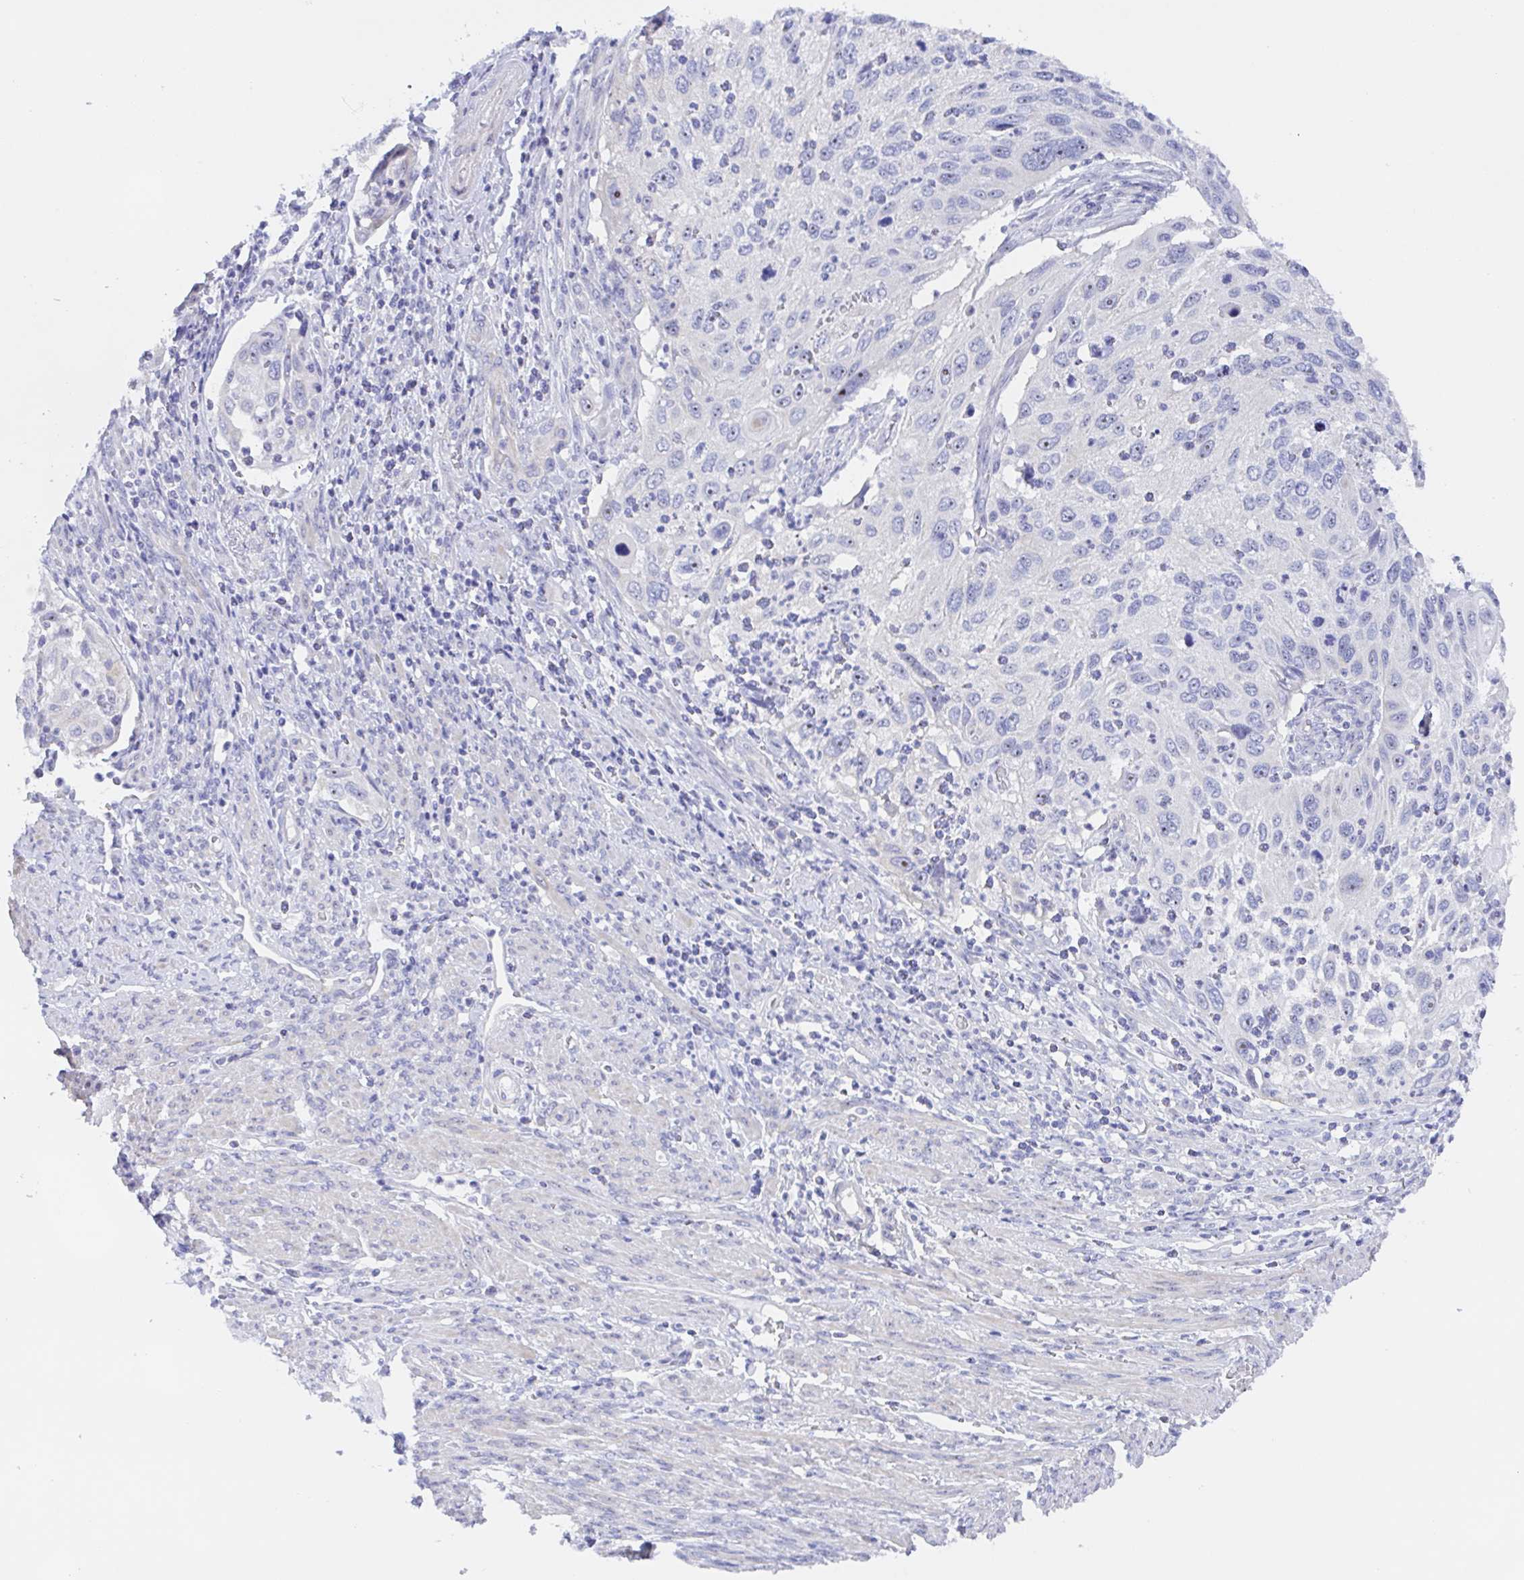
{"staining": {"intensity": "negative", "quantity": "none", "location": "none"}, "tissue": "cervical cancer", "cell_type": "Tumor cells", "image_type": "cancer", "snomed": [{"axis": "morphology", "description": "Squamous cell carcinoma, NOS"}, {"axis": "topography", "description": "Cervix"}], "caption": "Tumor cells are negative for protein expression in human cervical cancer (squamous cell carcinoma).", "gene": "MUCL3", "patient": {"sex": "female", "age": 70}}